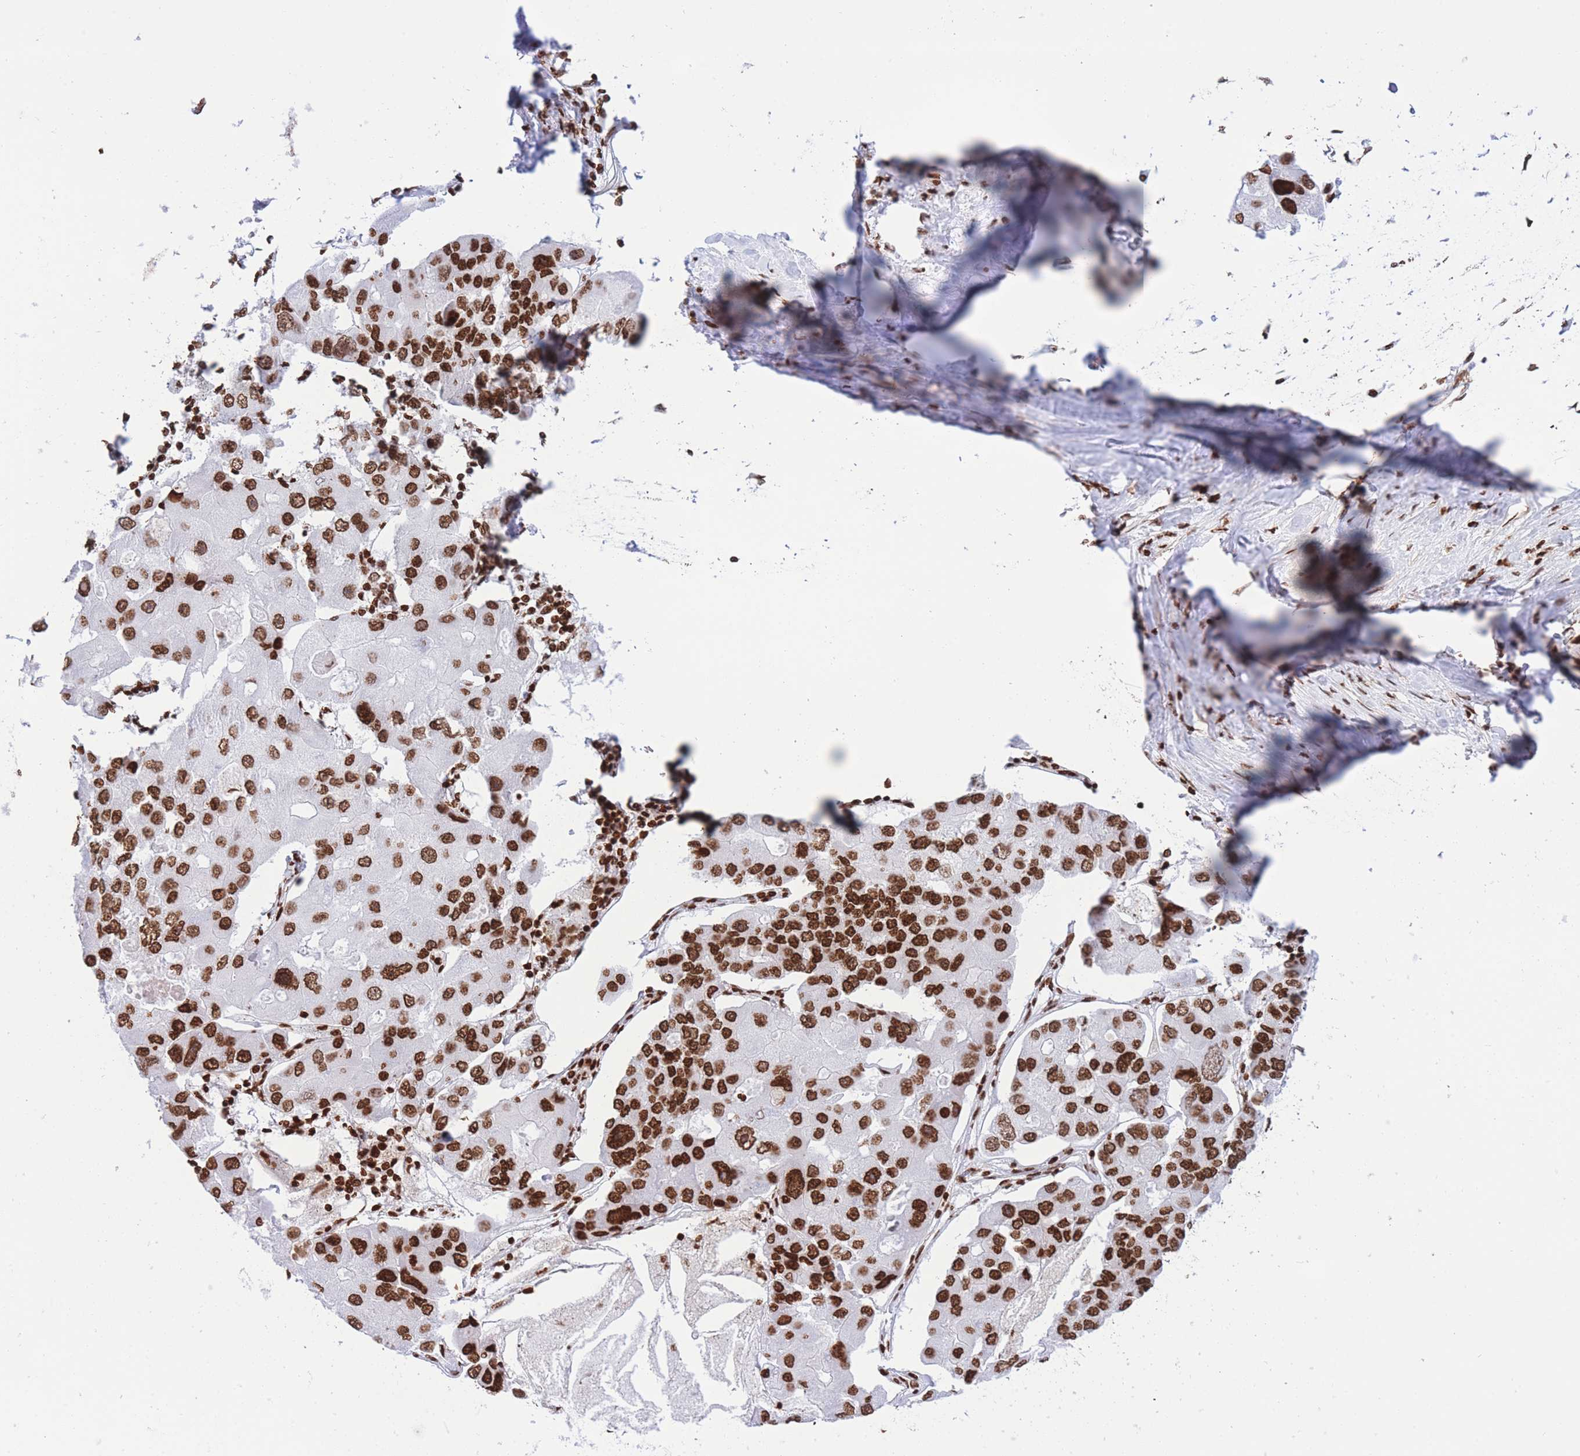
{"staining": {"intensity": "strong", "quantity": ">75%", "location": "nuclear"}, "tissue": "lung cancer", "cell_type": "Tumor cells", "image_type": "cancer", "snomed": [{"axis": "morphology", "description": "Adenocarcinoma, NOS"}, {"axis": "topography", "description": "Lung"}], "caption": "Strong nuclear positivity is present in about >75% of tumor cells in lung cancer (adenocarcinoma).", "gene": "H2BC11", "patient": {"sex": "female", "age": 54}}